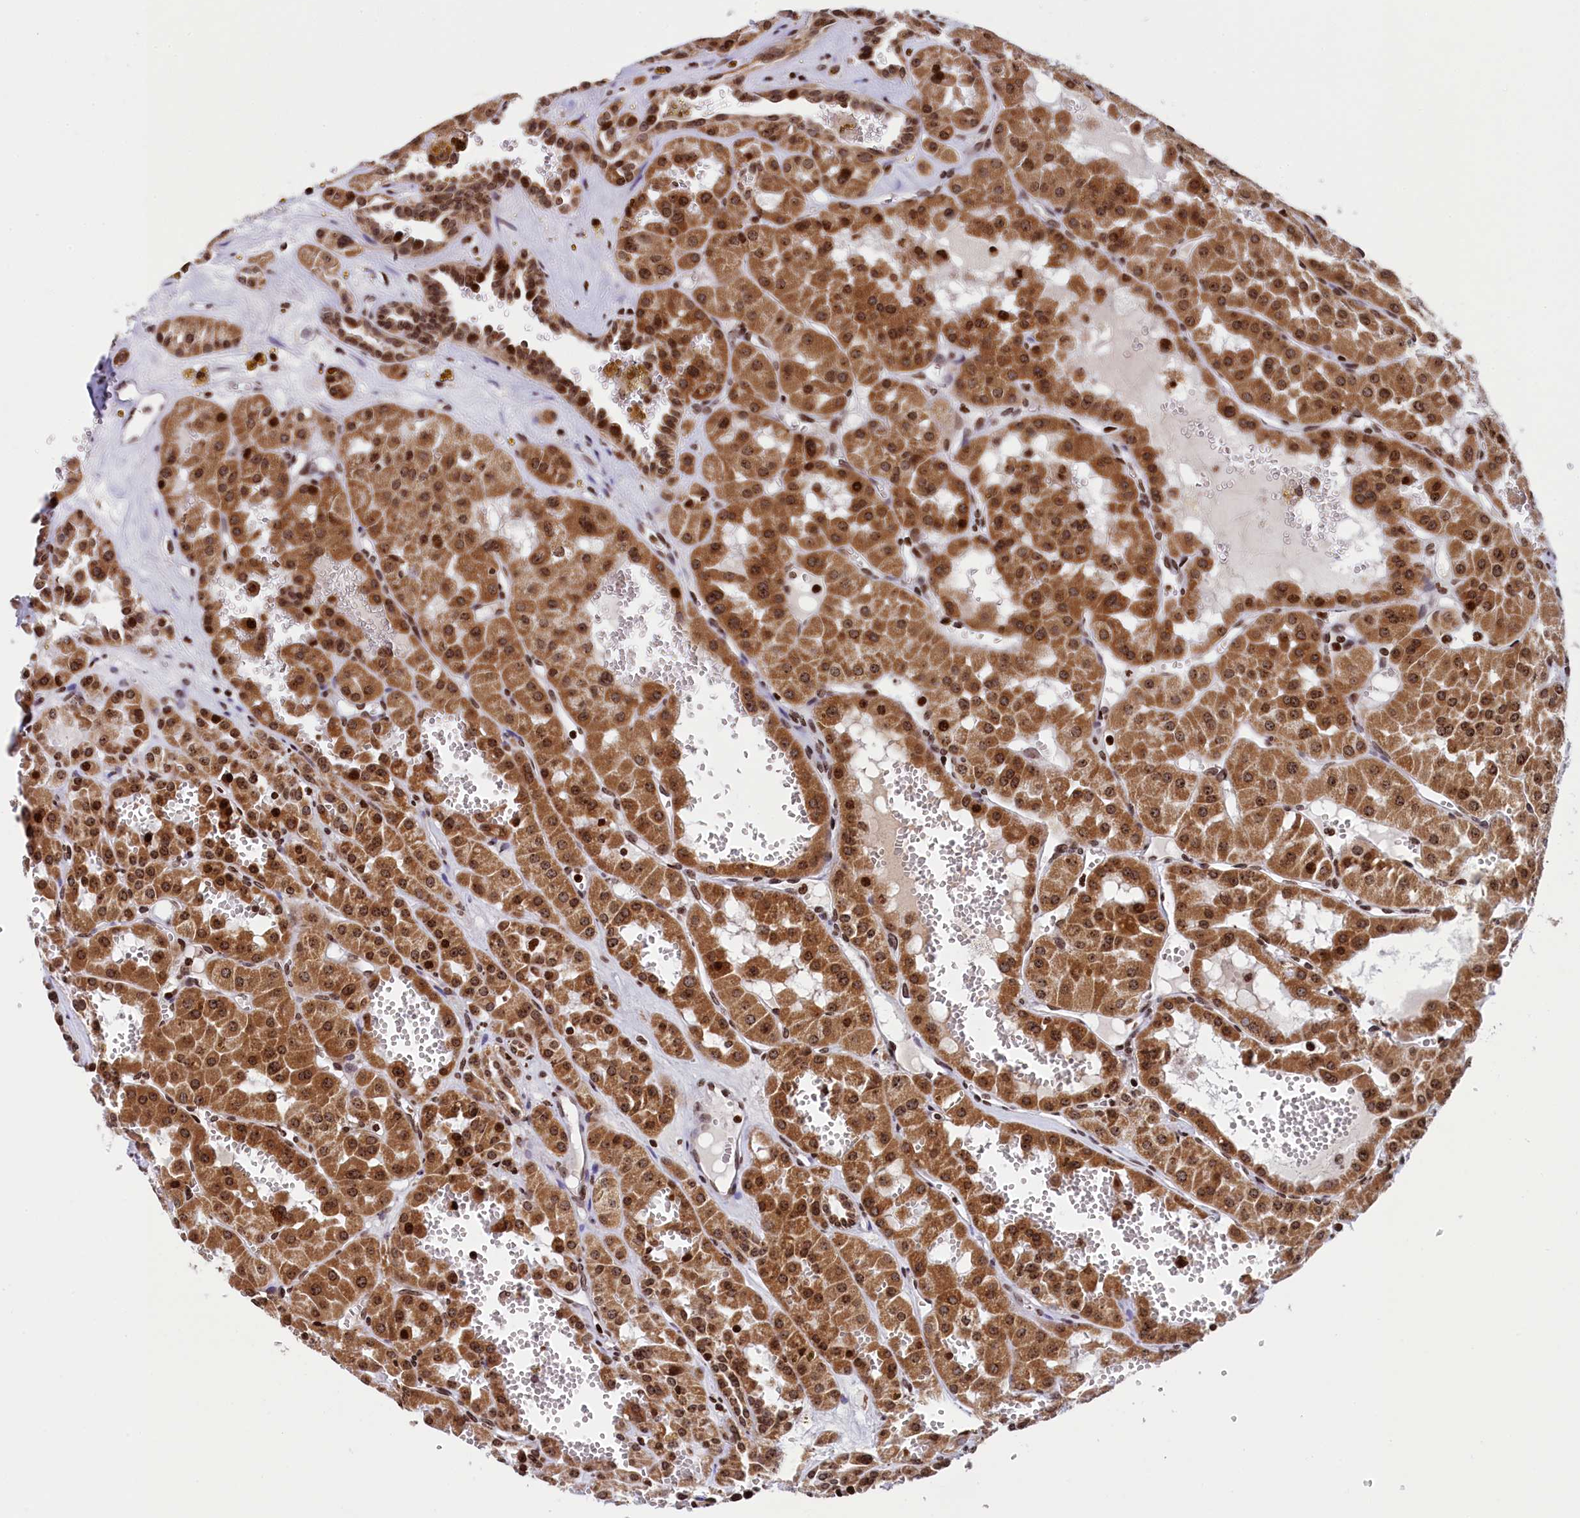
{"staining": {"intensity": "moderate", "quantity": ">75%", "location": "cytoplasmic/membranous,nuclear"}, "tissue": "renal cancer", "cell_type": "Tumor cells", "image_type": "cancer", "snomed": [{"axis": "morphology", "description": "Carcinoma, NOS"}, {"axis": "topography", "description": "Kidney"}], "caption": "Immunohistochemistry (IHC) image of renal carcinoma stained for a protein (brown), which shows medium levels of moderate cytoplasmic/membranous and nuclear expression in approximately >75% of tumor cells.", "gene": "TIMM29", "patient": {"sex": "female", "age": 75}}